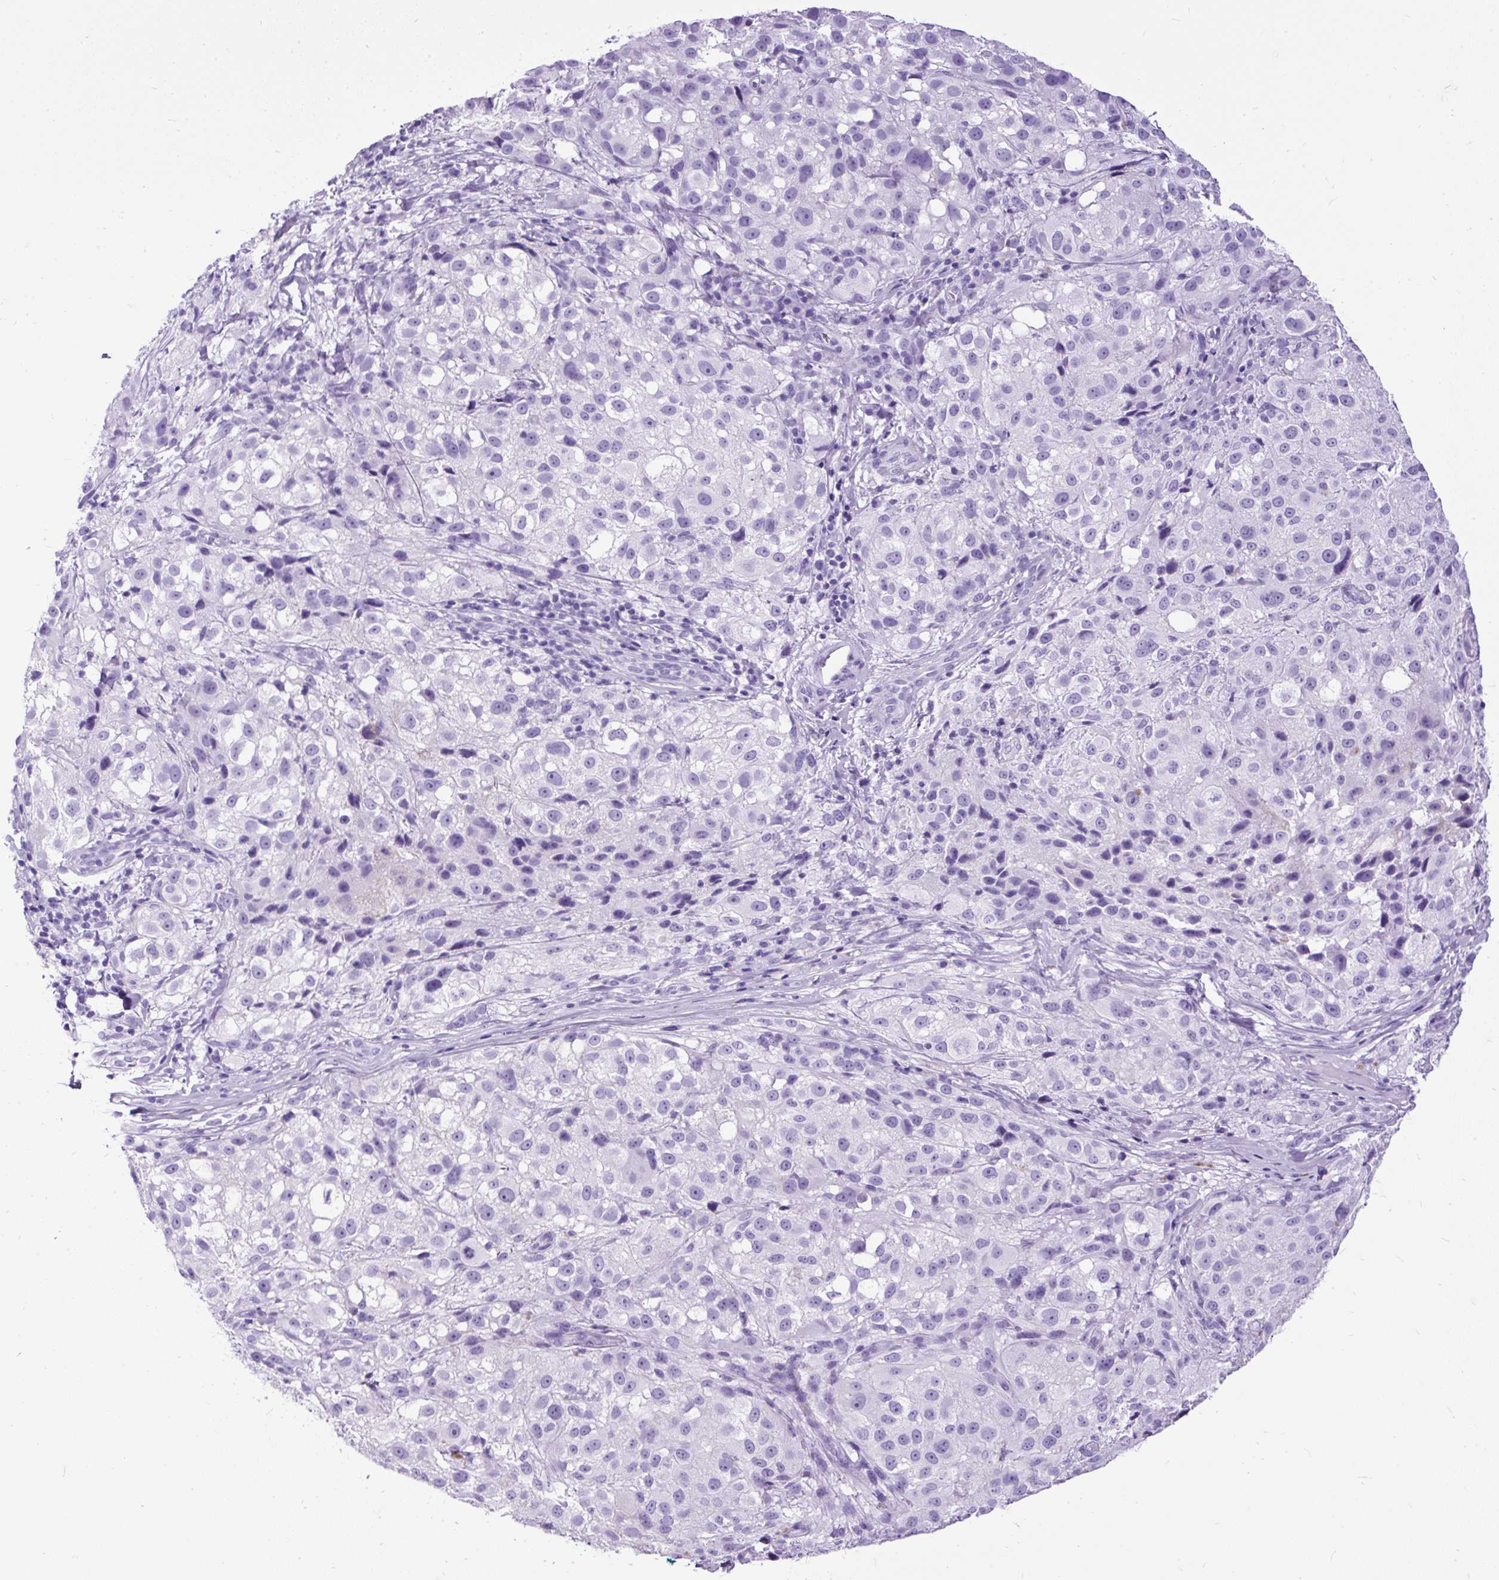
{"staining": {"intensity": "negative", "quantity": "none", "location": "none"}, "tissue": "melanoma", "cell_type": "Tumor cells", "image_type": "cancer", "snomed": [{"axis": "morphology", "description": "Necrosis, NOS"}, {"axis": "morphology", "description": "Malignant melanoma, NOS"}, {"axis": "topography", "description": "Skin"}], "caption": "Immunohistochemical staining of human melanoma reveals no significant staining in tumor cells.", "gene": "CEL", "patient": {"sex": "female", "age": 87}}